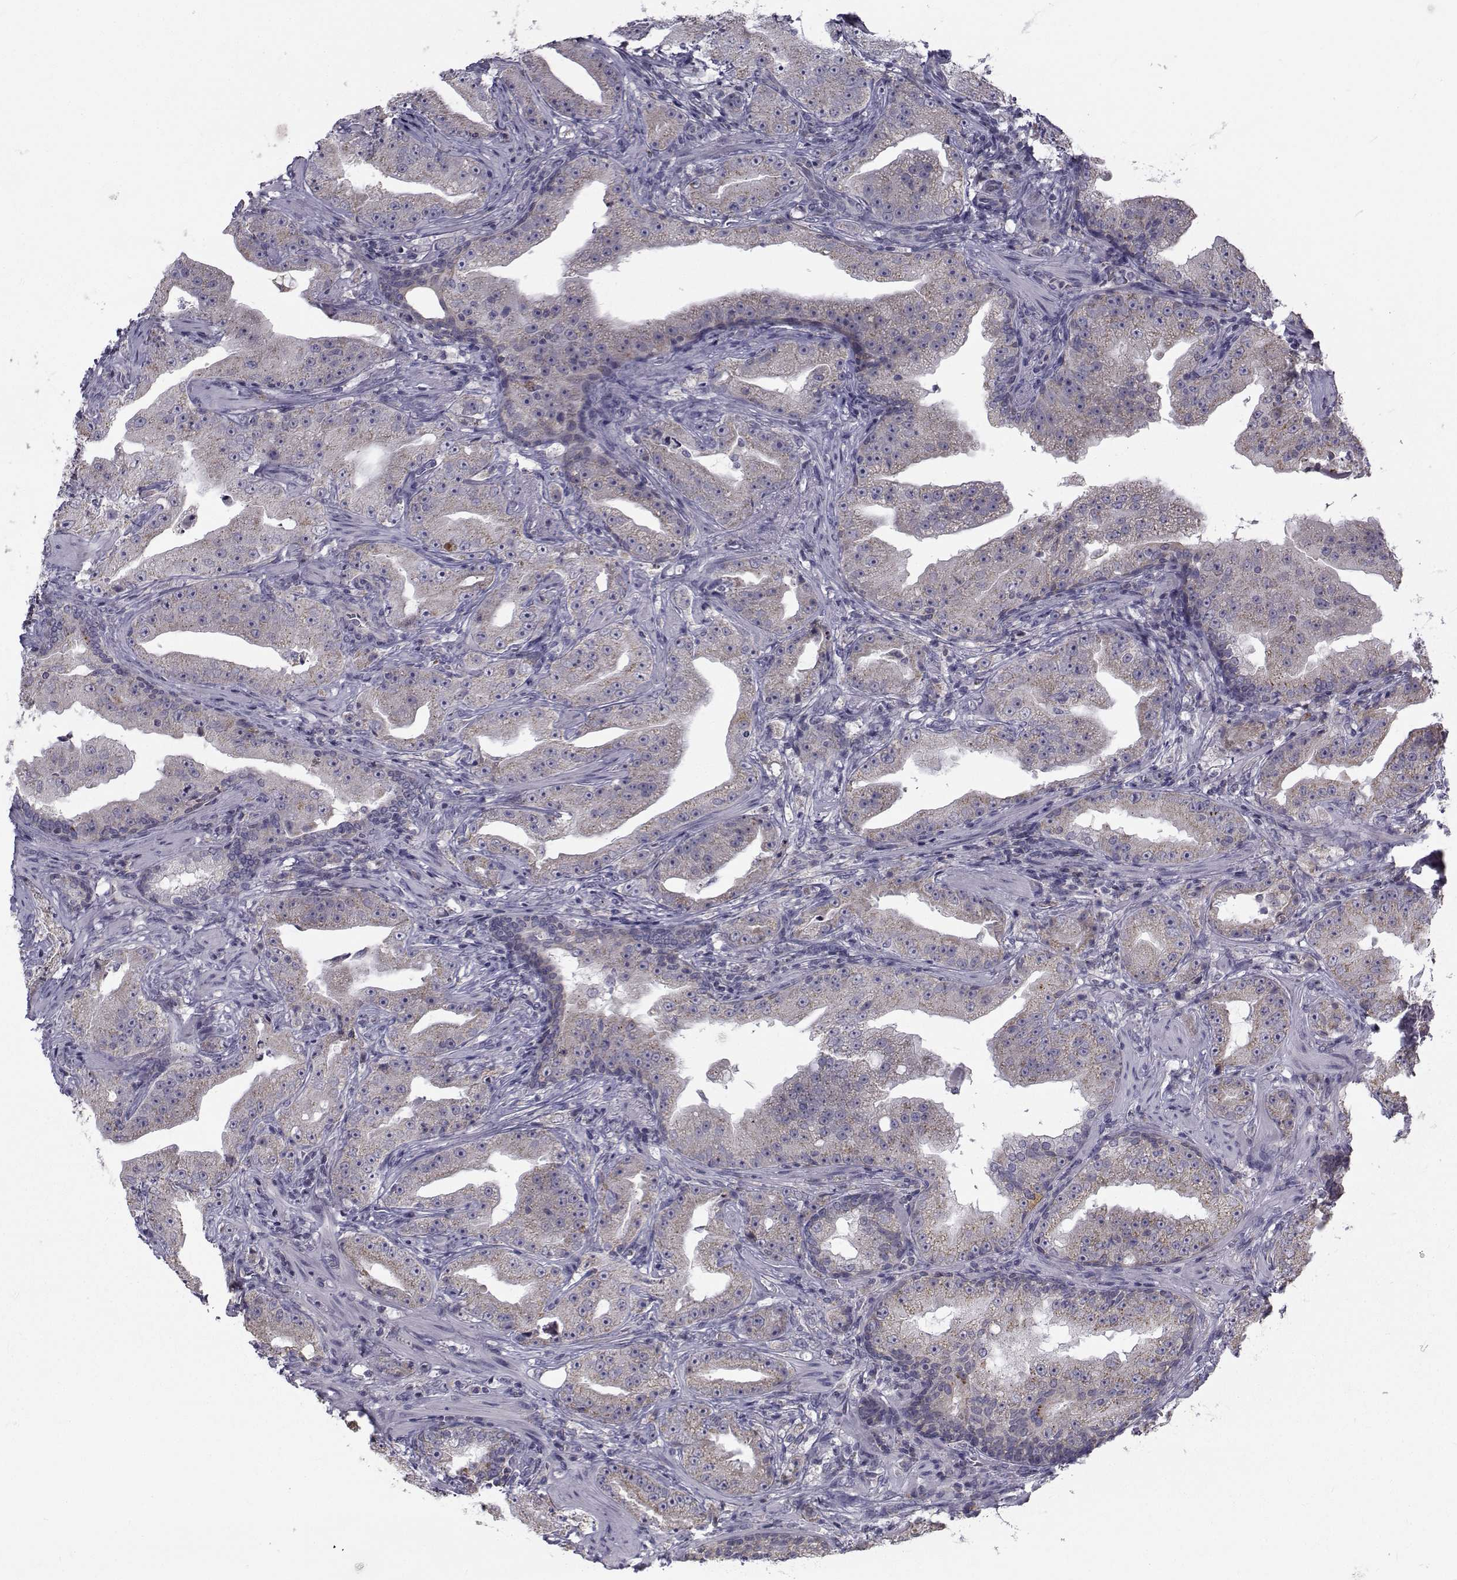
{"staining": {"intensity": "negative", "quantity": "none", "location": "none"}, "tissue": "prostate cancer", "cell_type": "Tumor cells", "image_type": "cancer", "snomed": [{"axis": "morphology", "description": "Adenocarcinoma, Low grade"}, {"axis": "topography", "description": "Prostate"}], "caption": "High magnification brightfield microscopy of prostate cancer stained with DAB (brown) and counterstained with hematoxylin (blue): tumor cells show no significant expression.", "gene": "ANGPT1", "patient": {"sex": "male", "age": 62}}